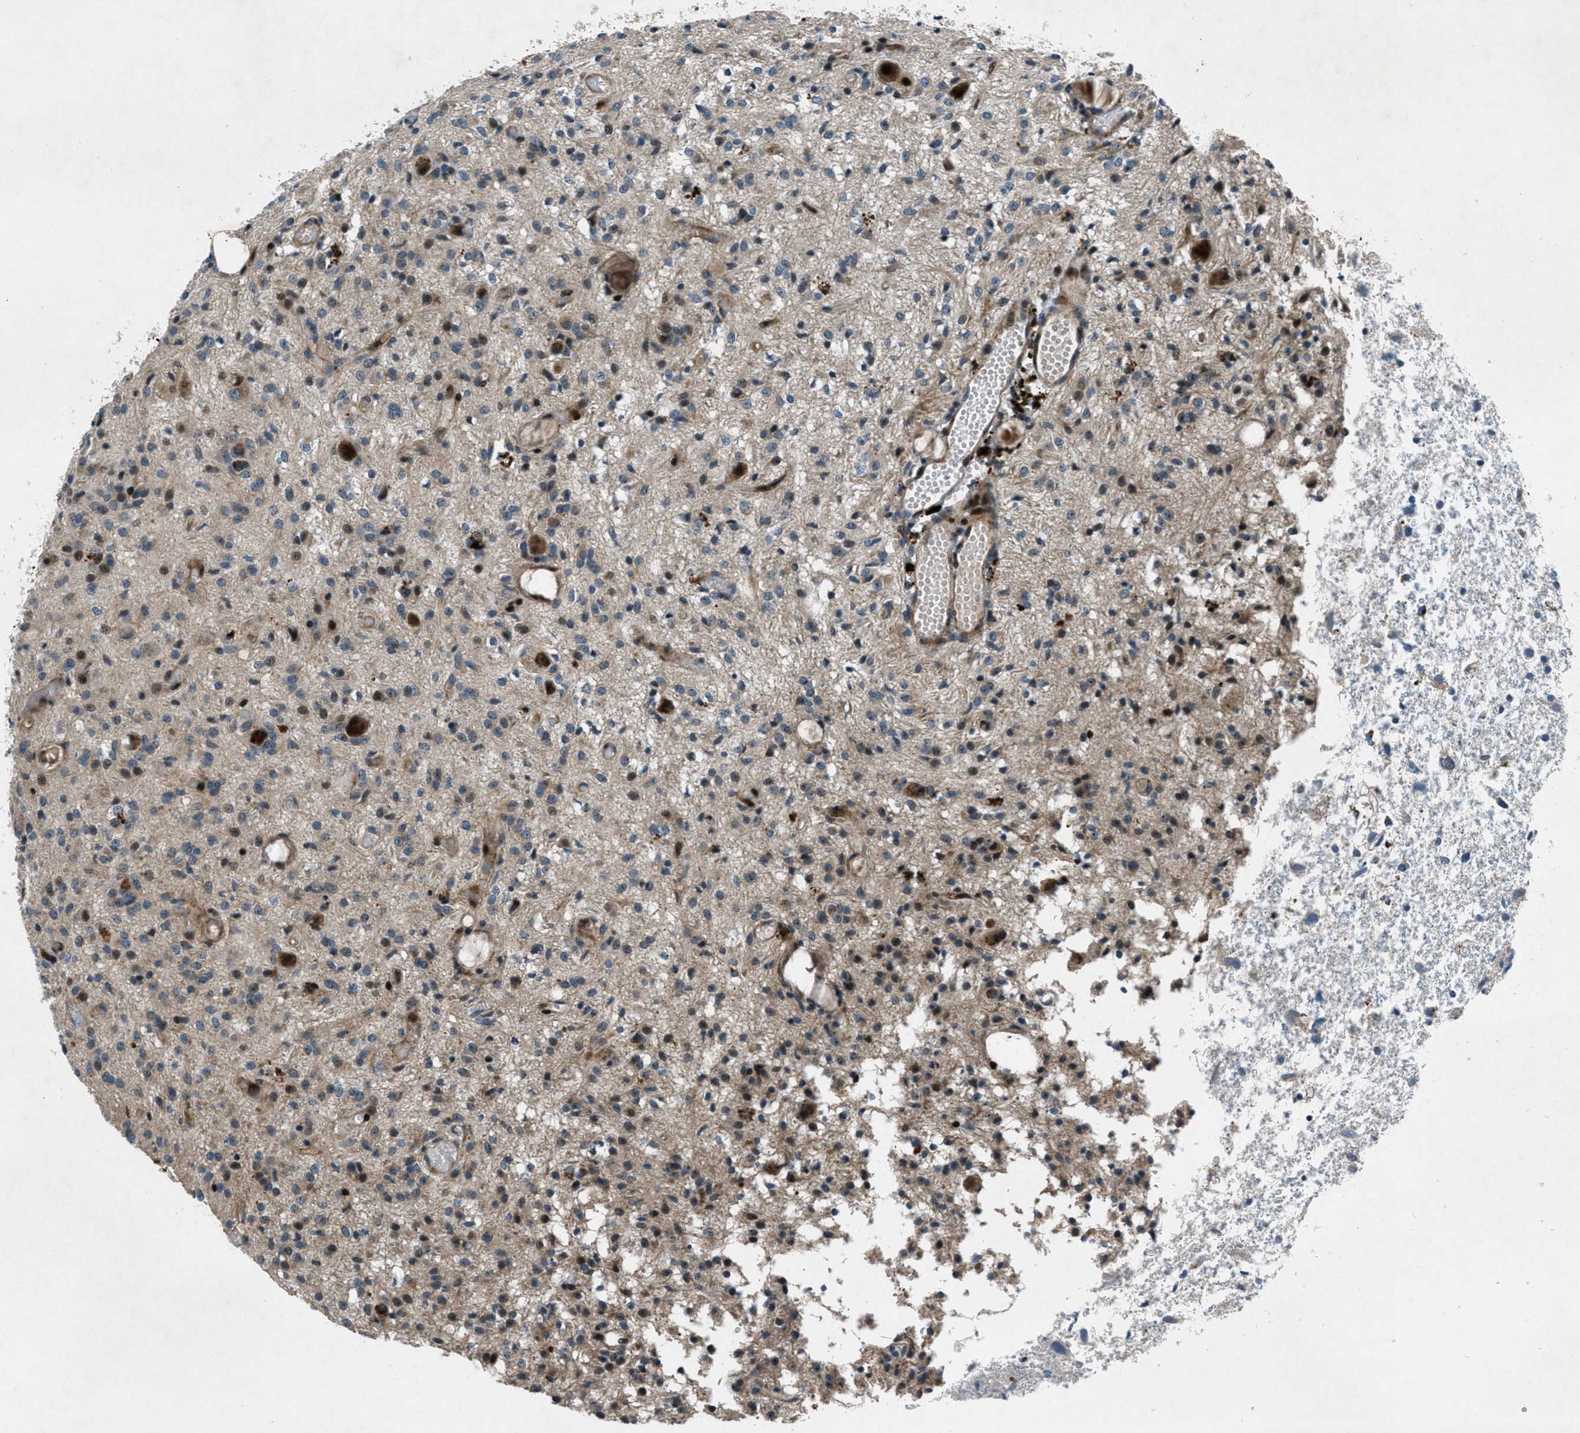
{"staining": {"intensity": "moderate", "quantity": "25%-75%", "location": "cytoplasmic/membranous,nuclear"}, "tissue": "glioma", "cell_type": "Tumor cells", "image_type": "cancer", "snomed": [{"axis": "morphology", "description": "Glioma, malignant, High grade"}, {"axis": "topography", "description": "Brain"}], "caption": "Immunohistochemical staining of glioma displays moderate cytoplasmic/membranous and nuclear protein expression in approximately 25%-75% of tumor cells.", "gene": "CLEC2D", "patient": {"sex": "female", "age": 59}}